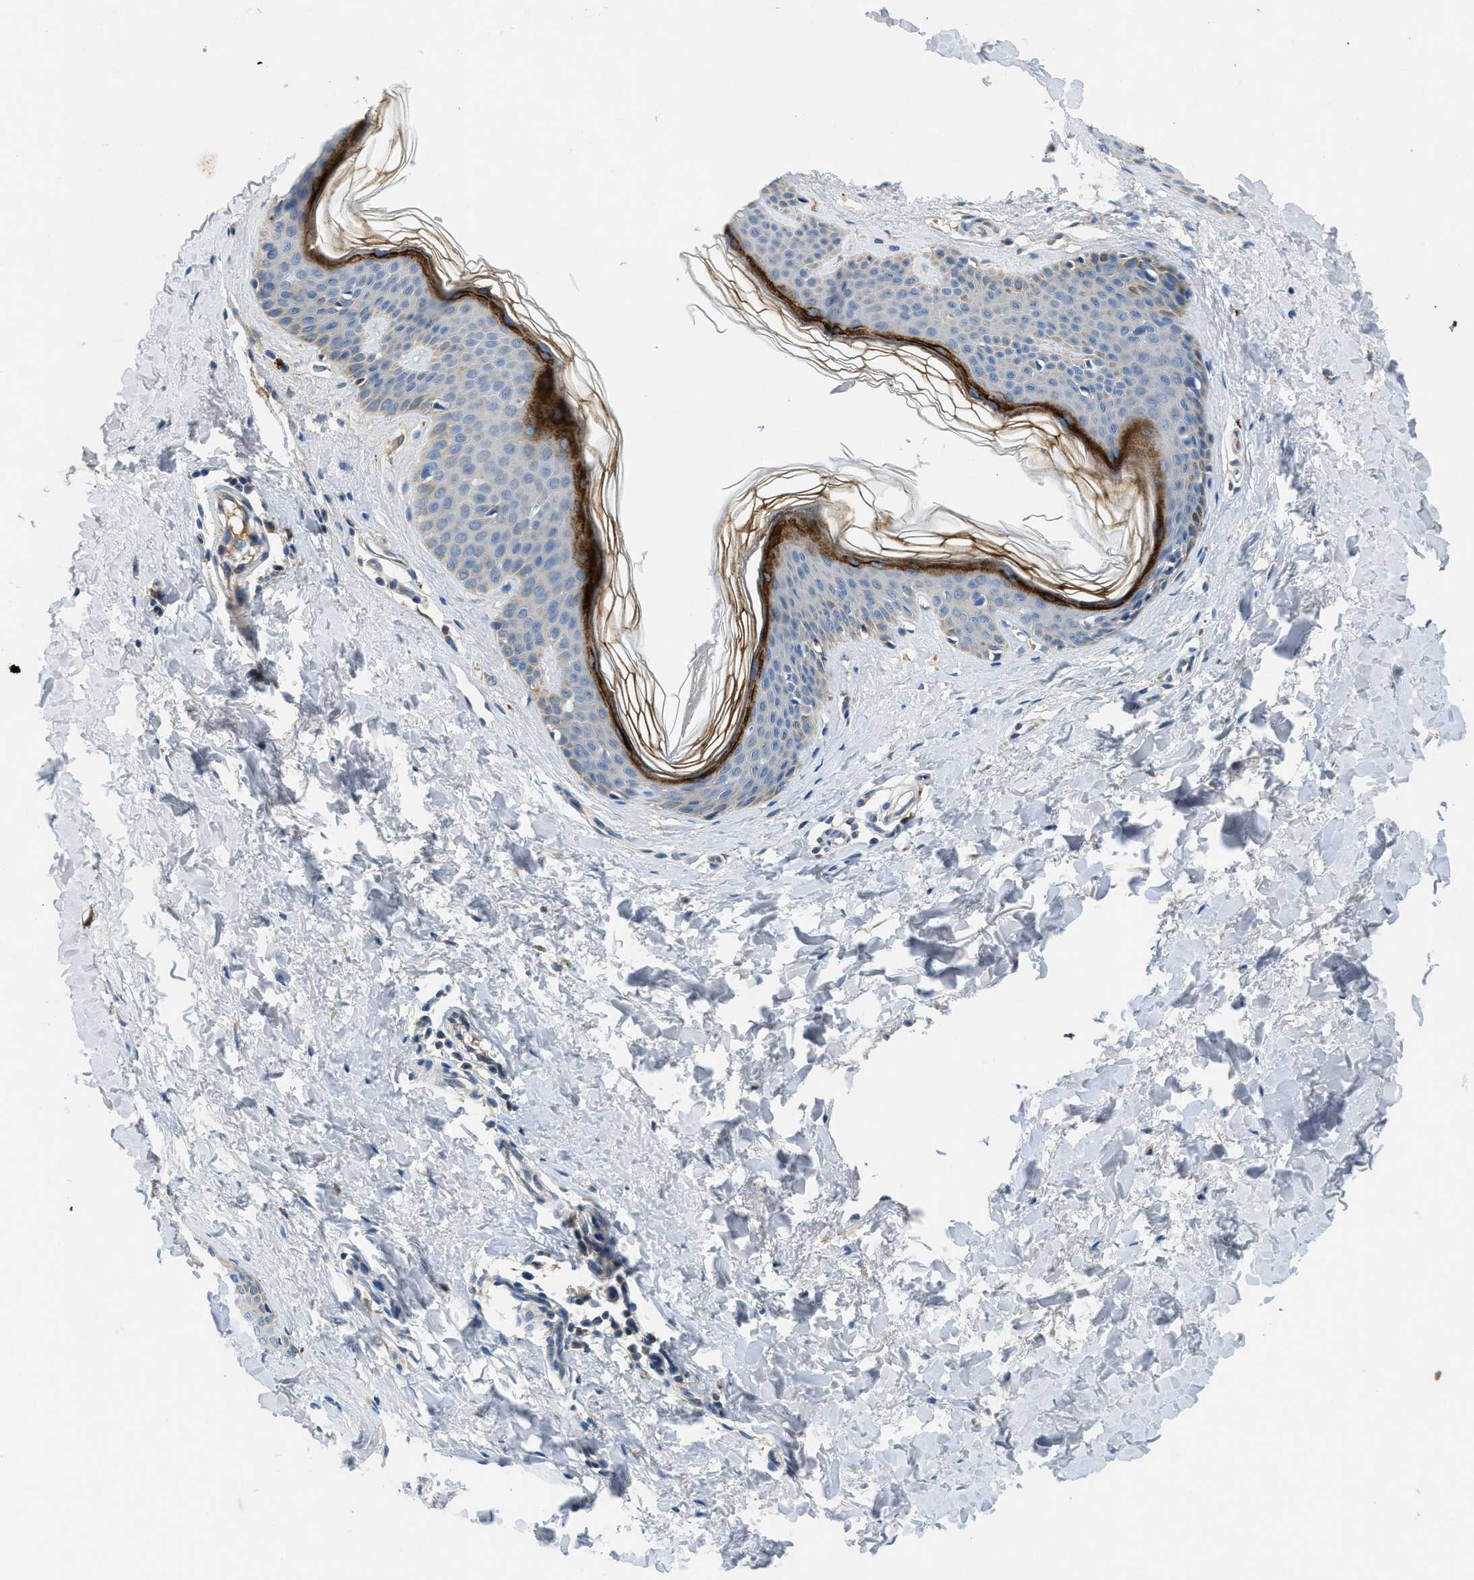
{"staining": {"intensity": "negative", "quantity": "none", "location": "none"}, "tissue": "skin", "cell_type": "Fibroblasts", "image_type": "normal", "snomed": [{"axis": "morphology", "description": "Normal tissue, NOS"}, {"axis": "topography", "description": "Skin"}], "caption": "Immunohistochemistry (IHC) of normal human skin displays no staining in fibroblasts.", "gene": "PNKD", "patient": {"sex": "female", "age": 17}}